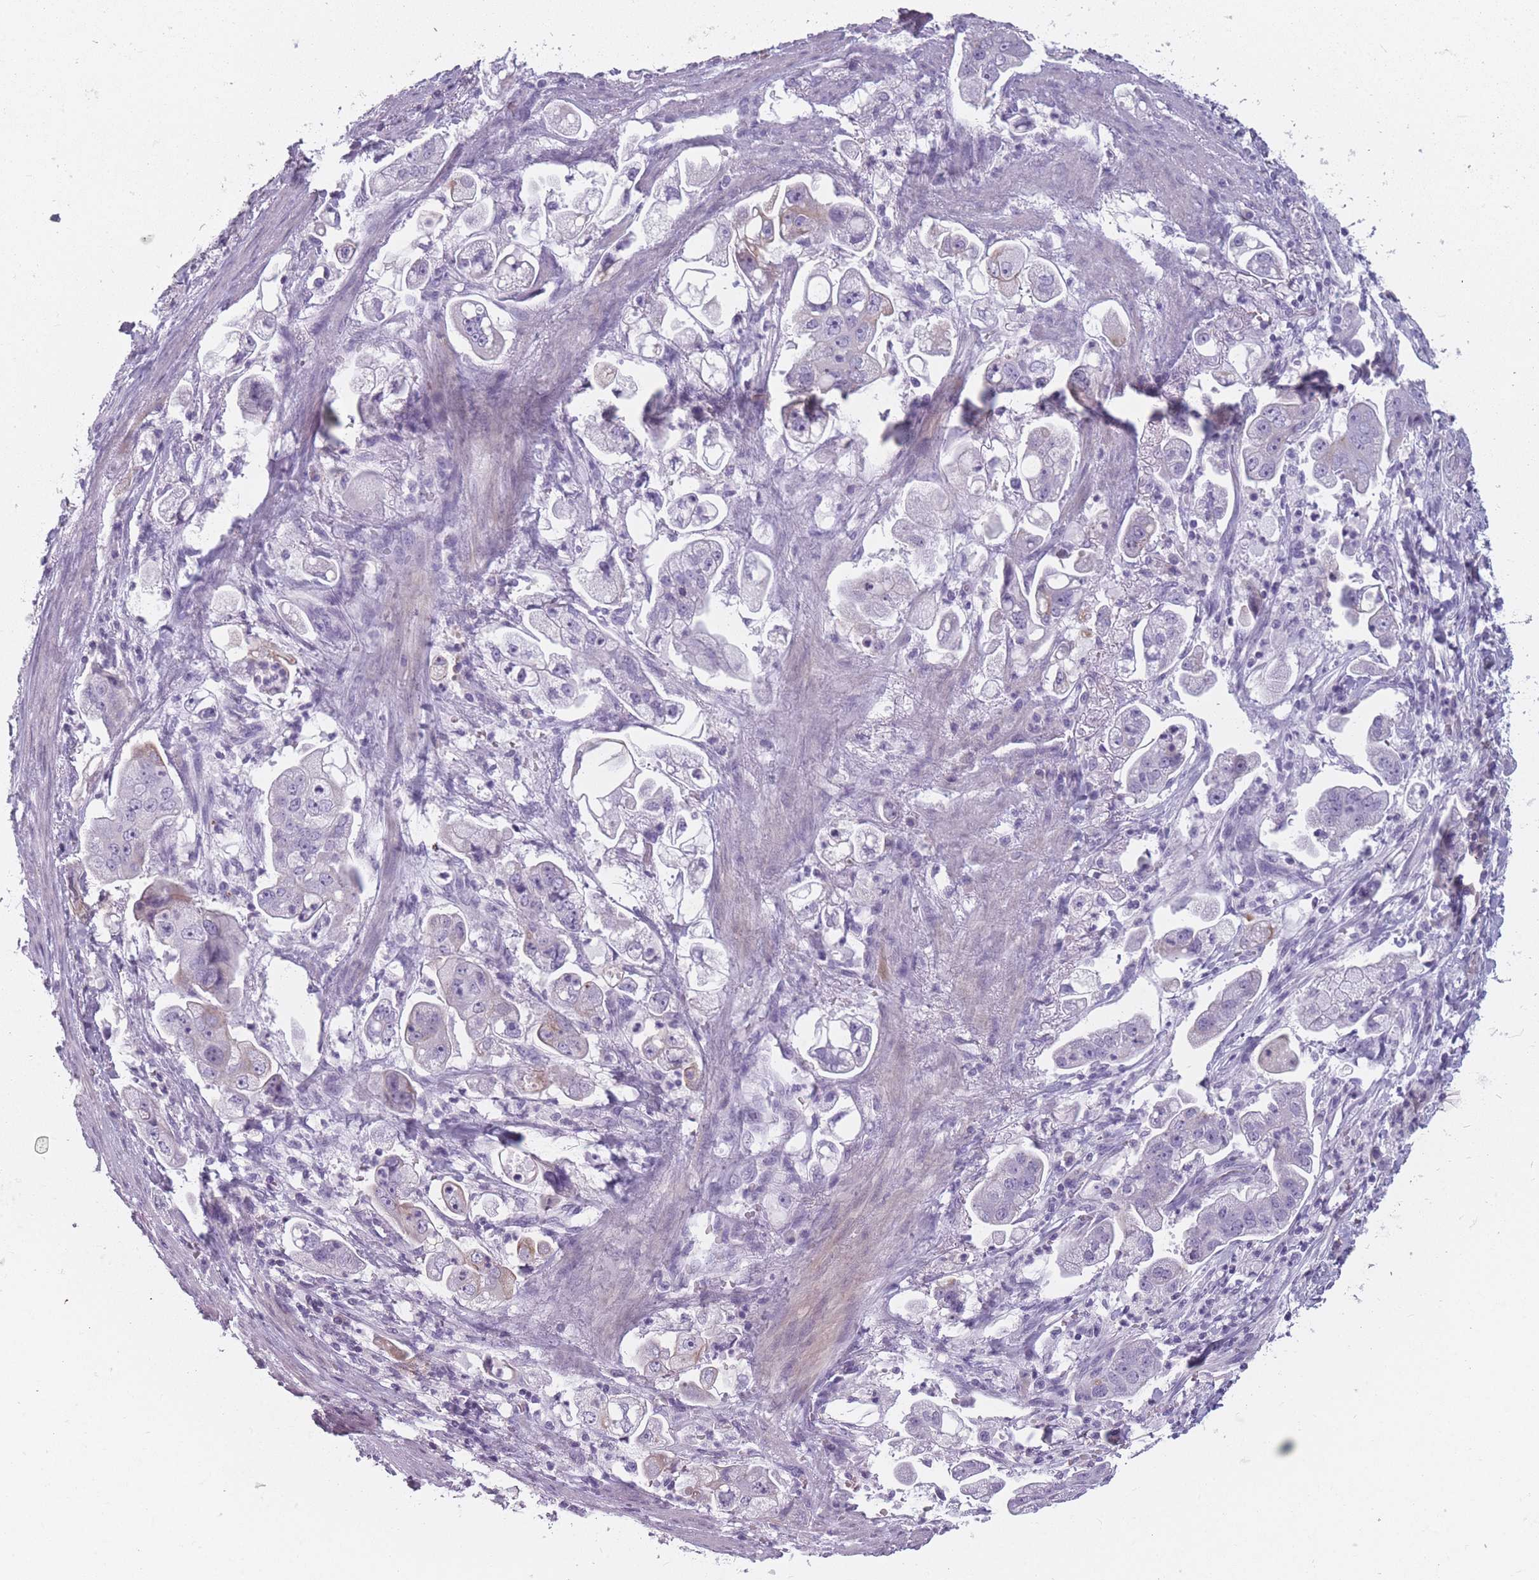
{"staining": {"intensity": "negative", "quantity": "none", "location": "none"}, "tissue": "stomach cancer", "cell_type": "Tumor cells", "image_type": "cancer", "snomed": [{"axis": "morphology", "description": "Adenocarcinoma, NOS"}, {"axis": "topography", "description": "Stomach"}], "caption": "An IHC histopathology image of adenocarcinoma (stomach) is shown. There is no staining in tumor cells of adenocarcinoma (stomach).", "gene": "PPFIA3", "patient": {"sex": "male", "age": 62}}